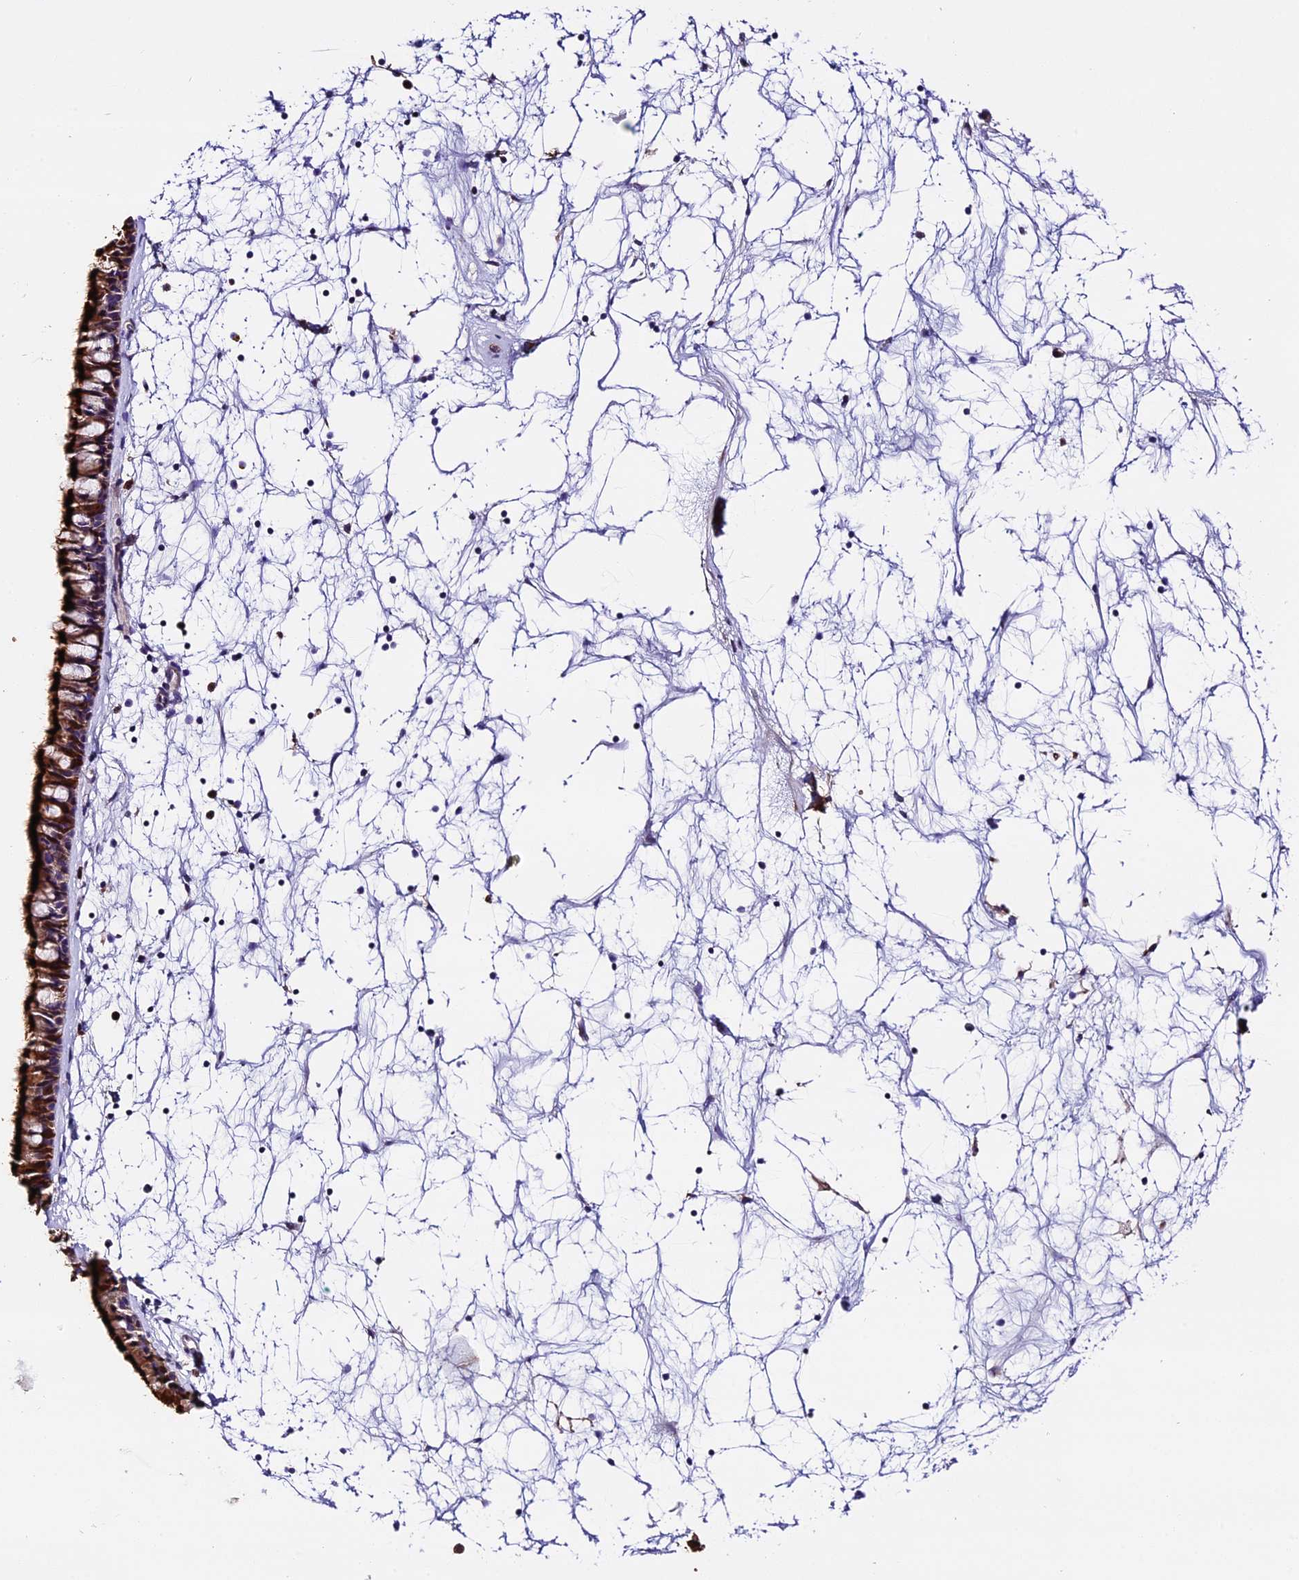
{"staining": {"intensity": "strong", "quantity": "25%-75%", "location": "cytoplasmic/membranous"}, "tissue": "nasopharynx", "cell_type": "Respiratory epithelial cells", "image_type": "normal", "snomed": [{"axis": "morphology", "description": "Normal tissue, NOS"}, {"axis": "topography", "description": "Nasopharynx"}], "caption": "Brown immunohistochemical staining in unremarkable human nasopharynx displays strong cytoplasmic/membranous positivity in approximately 25%-75% of respiratory epithelial cells.", "gene": "MAP3K7CL", "patient": {"sex": "male", "age": 64}}